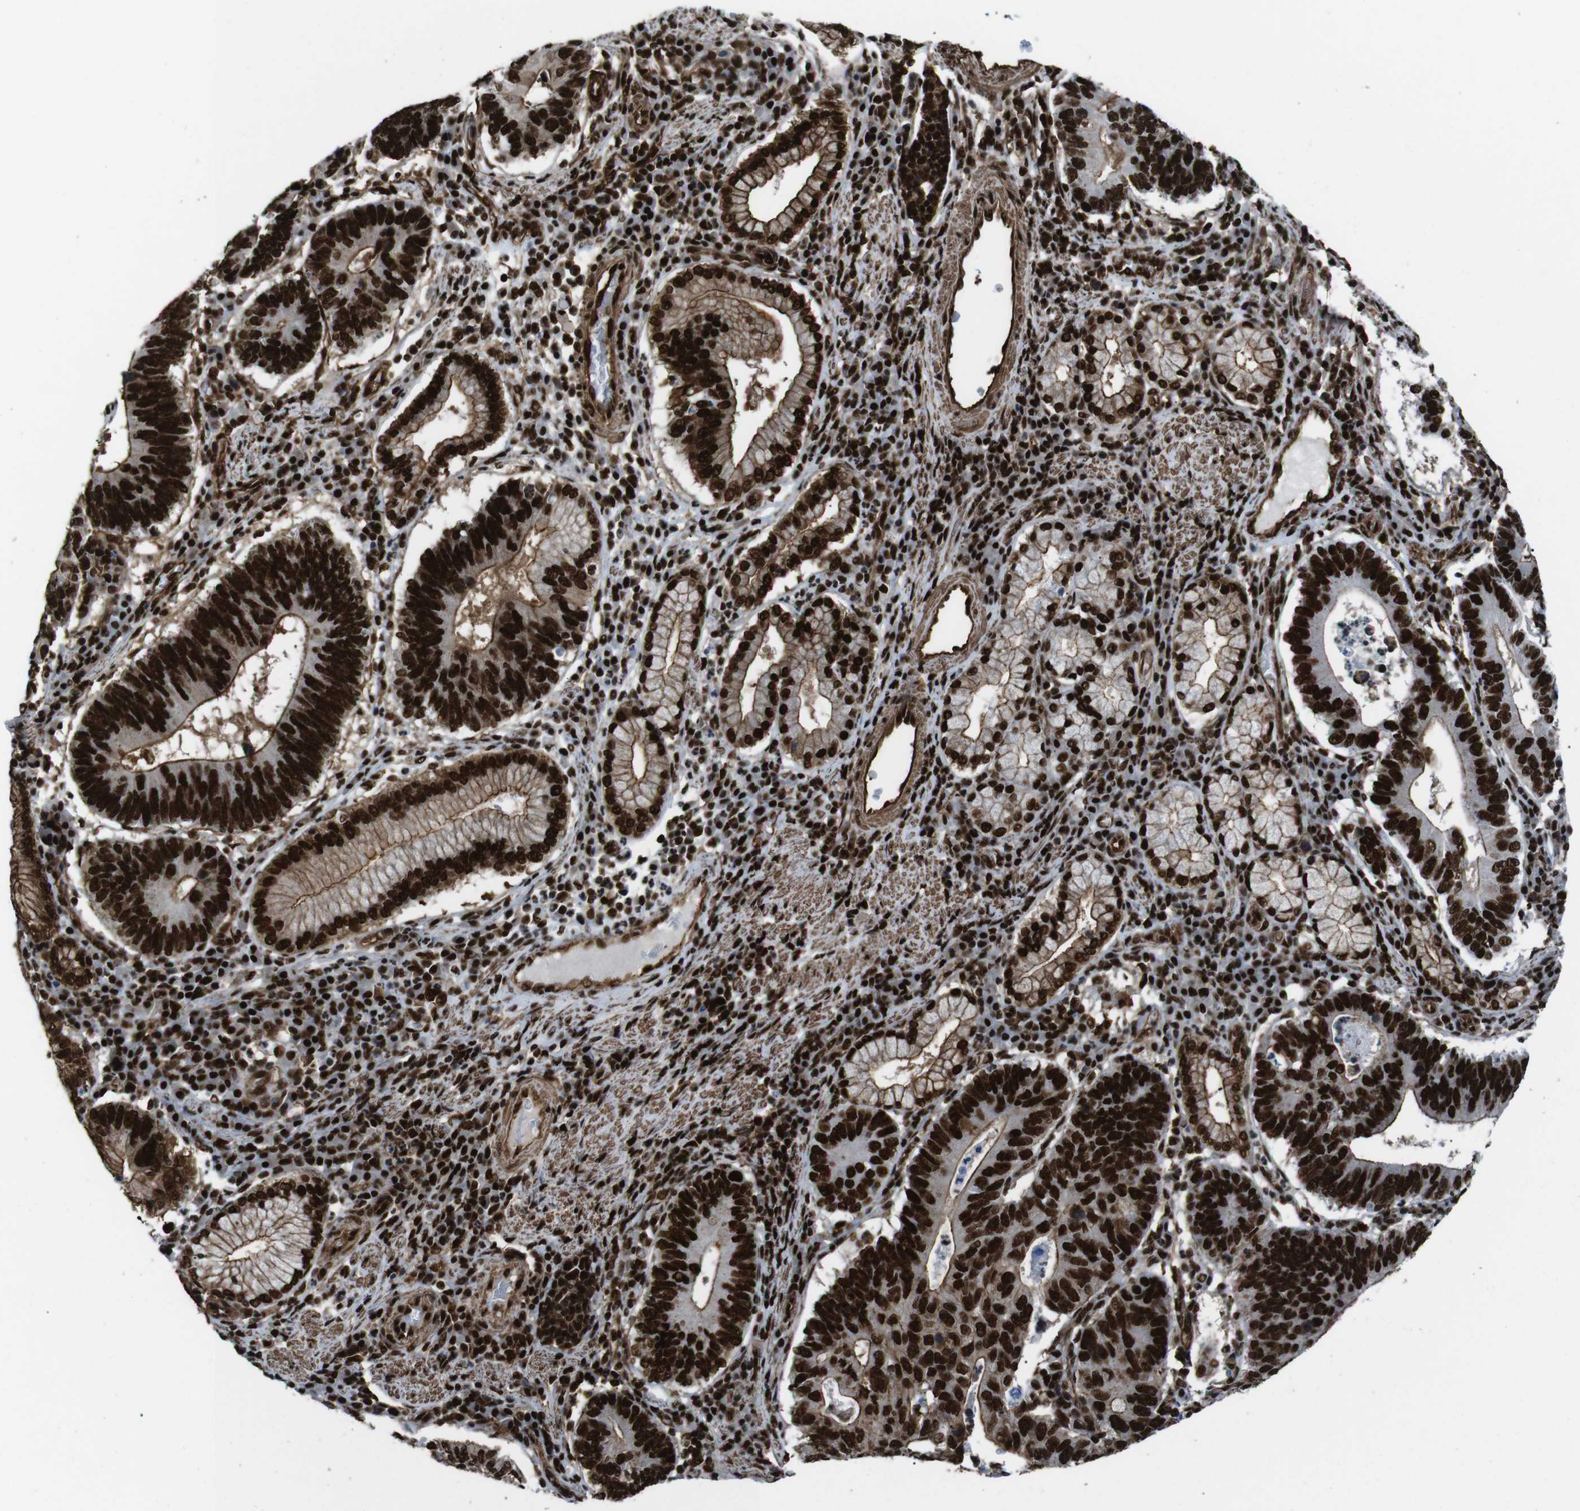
{"staining": {"intensity": "strong", "quantity": ">75%", "location": "cytoplasmic/membranous,nuclear"}, "tissue": "stomach cancer", "cell_type": "Tumor cells", "image_type": "cancer", "snomed": [{"axis": "morphology", "description": "Adenocarcinoma, NOS"}, {"axis": "topography", "description": "Stomach"}], "caption": "High-magnification brightfield microscopy of stomach cancer (adenocarcinoma) stained with DAB (3,3'-diaminobenzidine) (brown) and counterstained with hematoxylin (blue). tumor cells exhibit strong cytoplasmic/membranous and nuclear expression is seen in about>75% of cells.", "gene": "HNRNPU", "patient": {"sex": "male", "age": 59}}